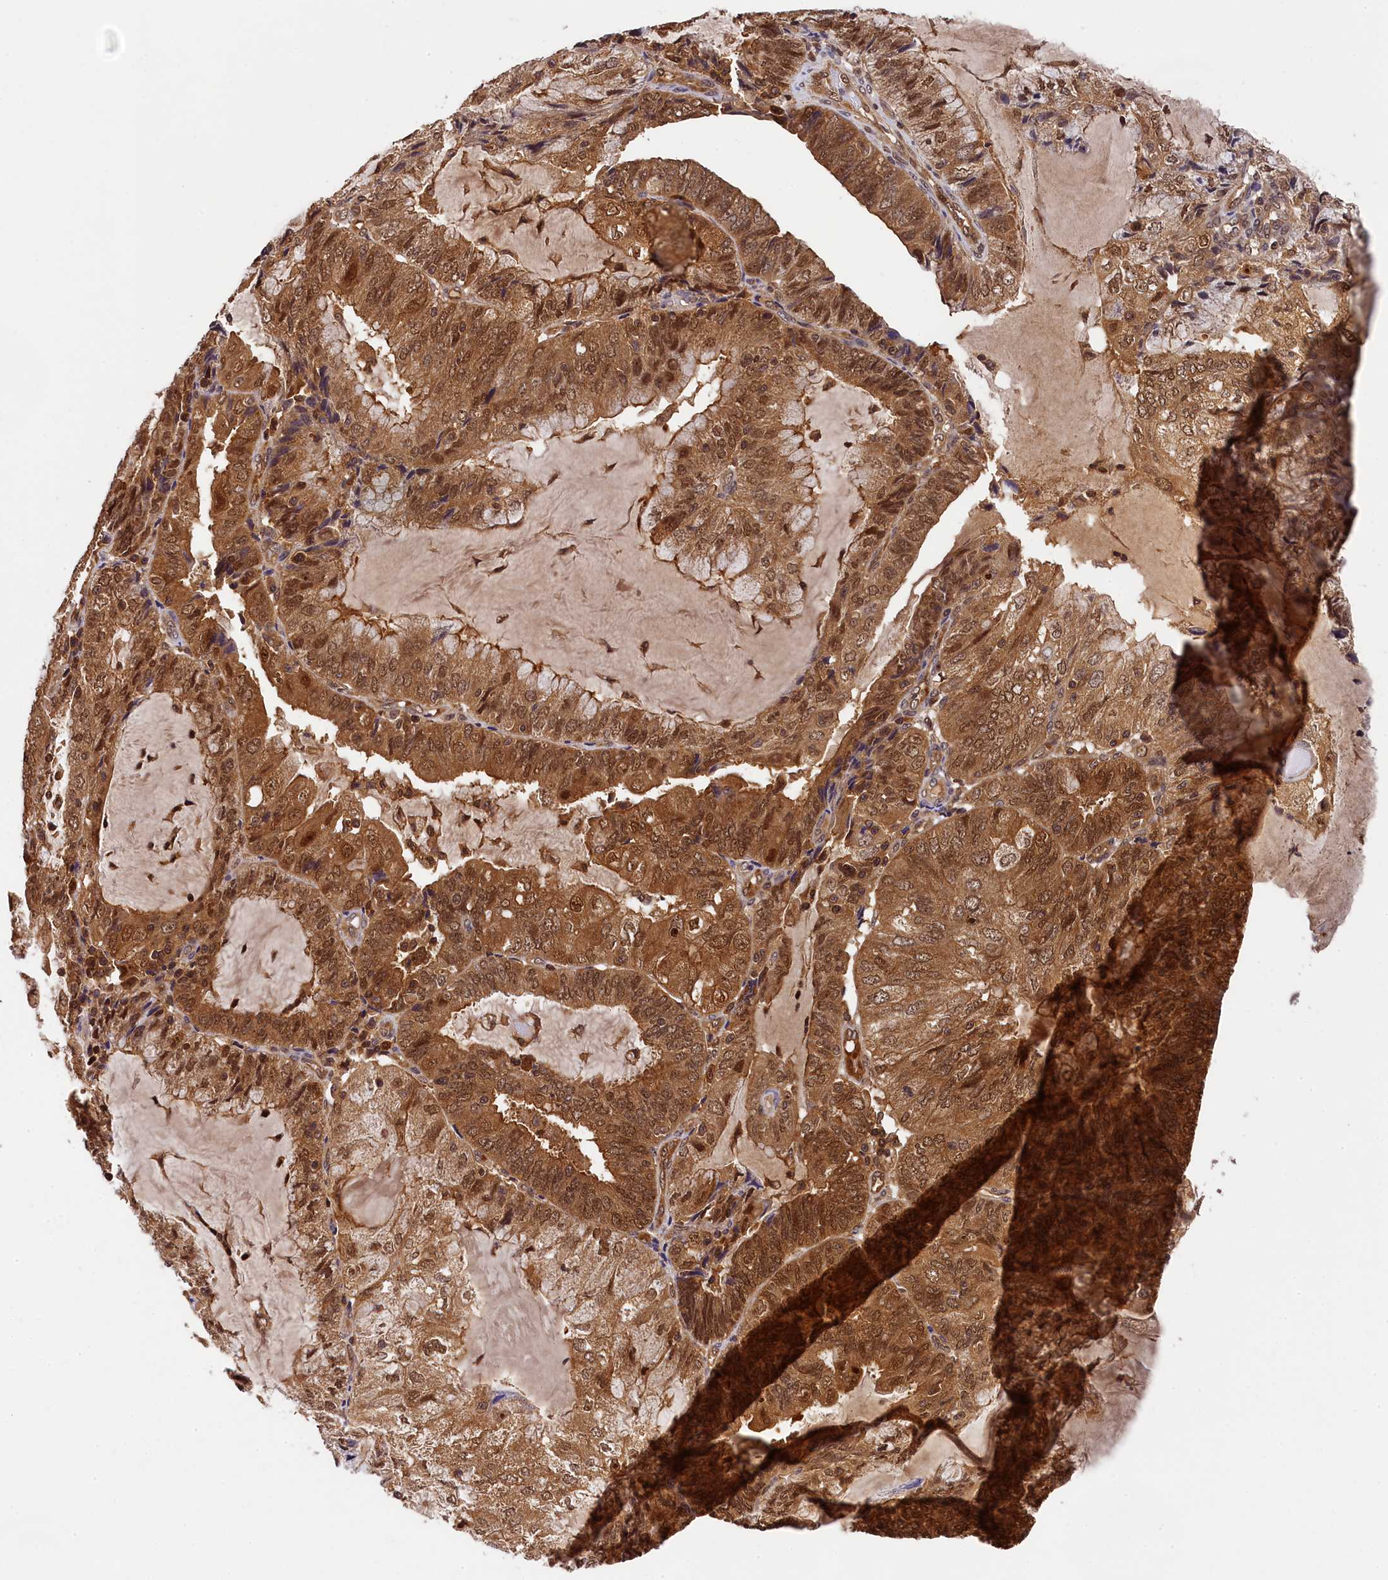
{"staining": {"intensity": "moderate", "quantity": ">75%", "location": "cytoplasmic/membranous,nuclear"}, "tissue": "endometrial cancer", "cell_type": "Tumor cells", "image_type": "cancer", "snomed": [{"axis": "morphology", "description": "Adenocarcinoma, NOS"}, {"axis": "topography", "description": "Endometrium"}], "caption": "Endometrial cancer (adenocarcinoma) stained with a brown dye displays moderate cytoplasmic/membranous and nuclear positive expression in approximately >75% of tumor cells.", "gene": "EIF6", "patient": {"sex": "female", "age": 81}}